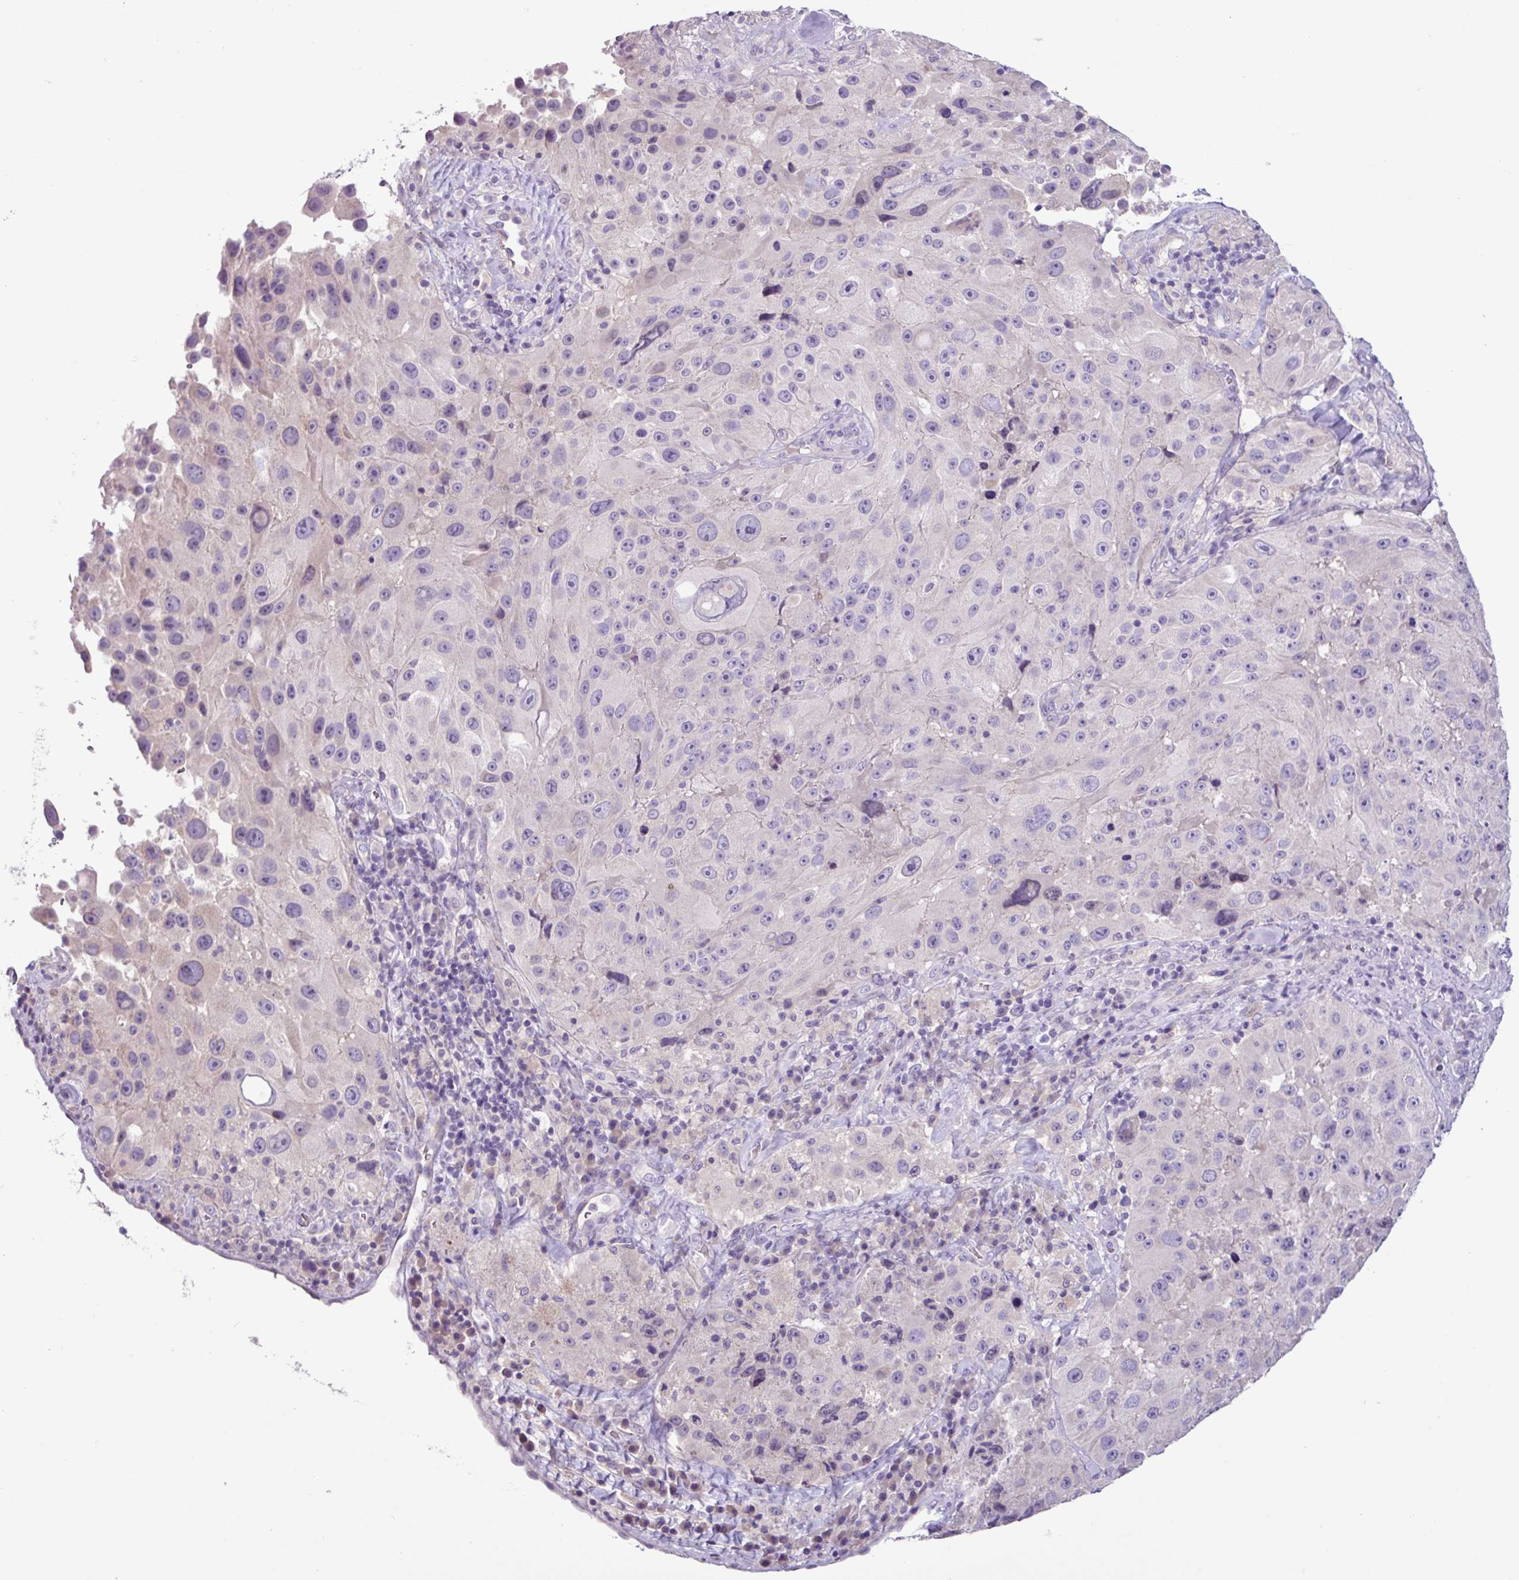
{"staining": {"intensity": "negative", "quantity": "none", "location": "none"}, "tissue": "melanoma", "cell_type": "Tumor cells", "image_type": "cancer", "snomed": [{"axis": "morphology", "description": "Malignant melanoma, Metastatic site"}, {"axis": "topography", "description": "Lymph node"}], "caption": "An immunohistochemistry image of malignant melanoma (metastatic site) is shown. There is no staining in tumor cells of malignant melanoma (metastatic site).", "gene": "PNLDC1", "patient": {"sex": "male", "age": 62}}